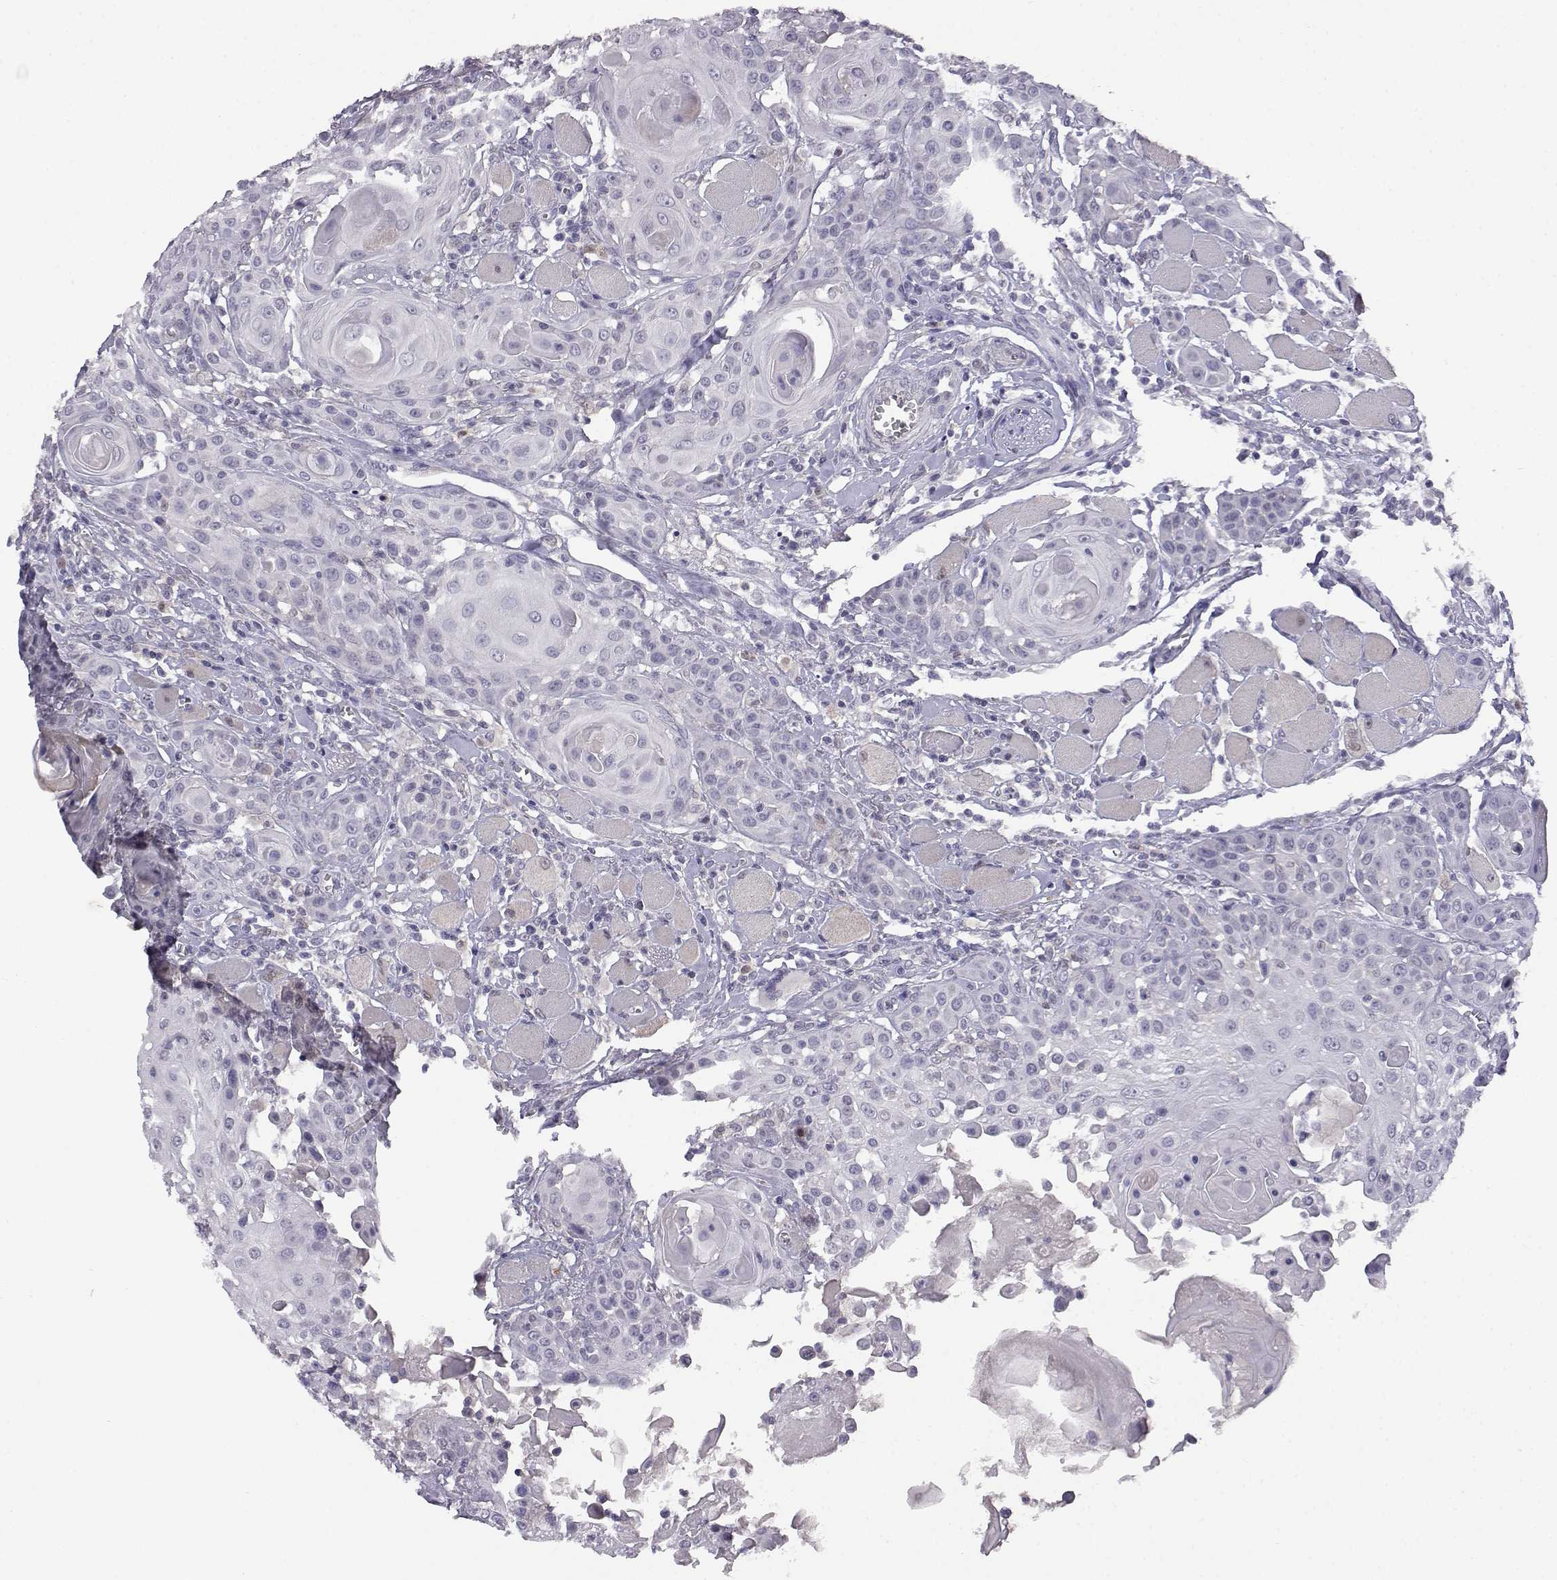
{"staining": {"intensity": "negative", "quantity": "none", "location": "none"}, "tissue": "head and neck cancer", "cell_type": "Tumor cells", "image_type": "cancer", "snomed": [{"axis": "morphology", "description": "Squamous cell carcinoma, NOS"}, {"axis": "topography", "description": "Head-Neck"}], "caption": "Tumor cells show no significant protein expression in head and neck cancer (squamous cell carcinoma).", "gene": "AKR1B1", "patient": {"sex": "female", "age": 80}}